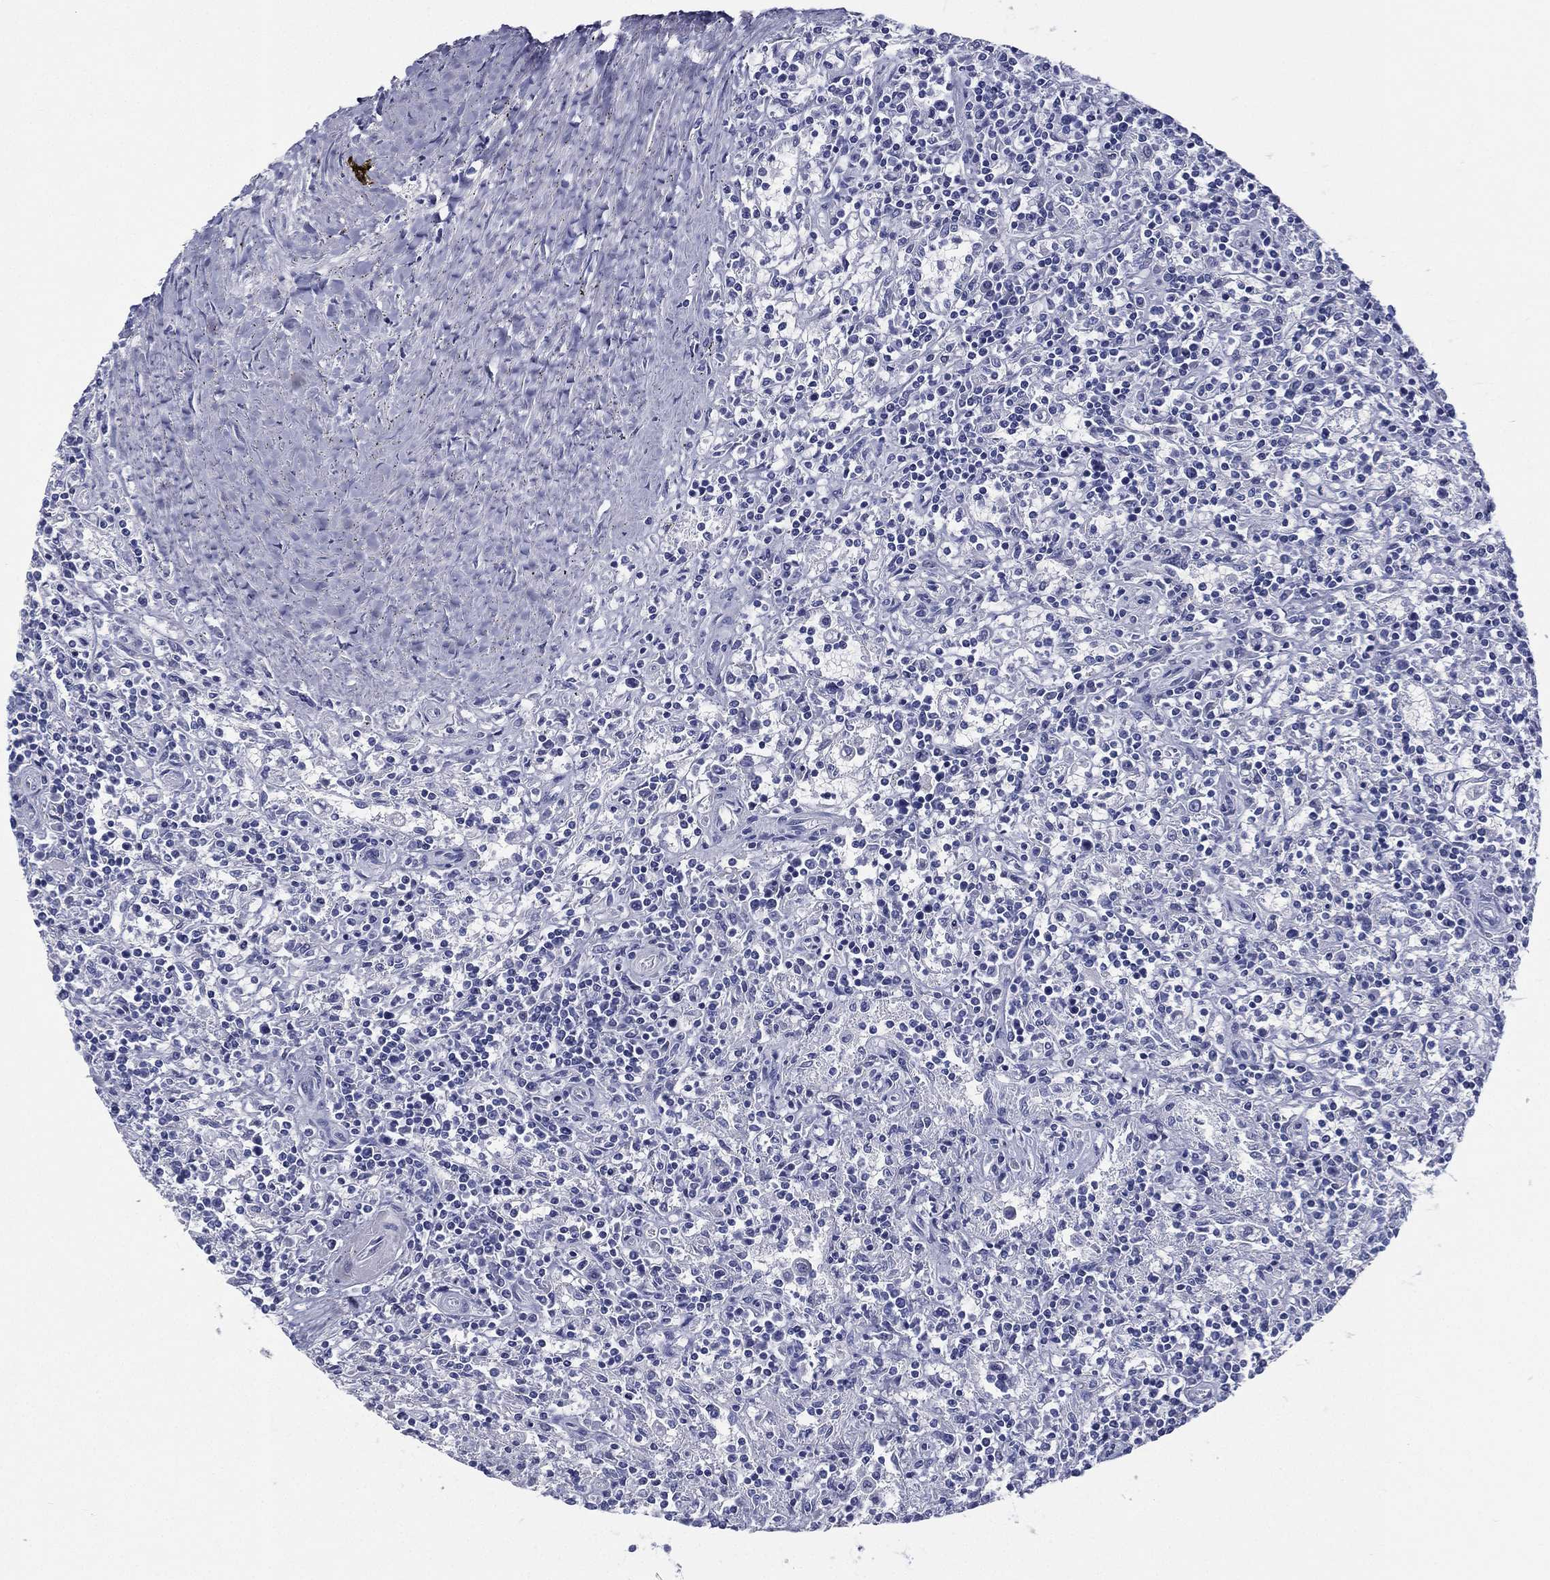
{"staining": {"intensity": "negative", "quantity": "none", "location": "none"}, "tissue": "lymphoma", "cell_type": "Tumor cells", "image_type": "cancer", "snomed": [{"axis": "morphology", "description": "Malignant lymphoma, non-Hodgkin's type, Low grade"}, {"axis": "topography", "description": "Spleen"}], "caption": "Immunohistochemistry (IHC) micrograph of neoplastic tissue: lymphoma stained with DAB (3,3'-diaminobenzidine) shows no significant protein positivity in tumor cells.", "gene": "RSPH4A", "patient": {"sex": "male", "age": 62}}